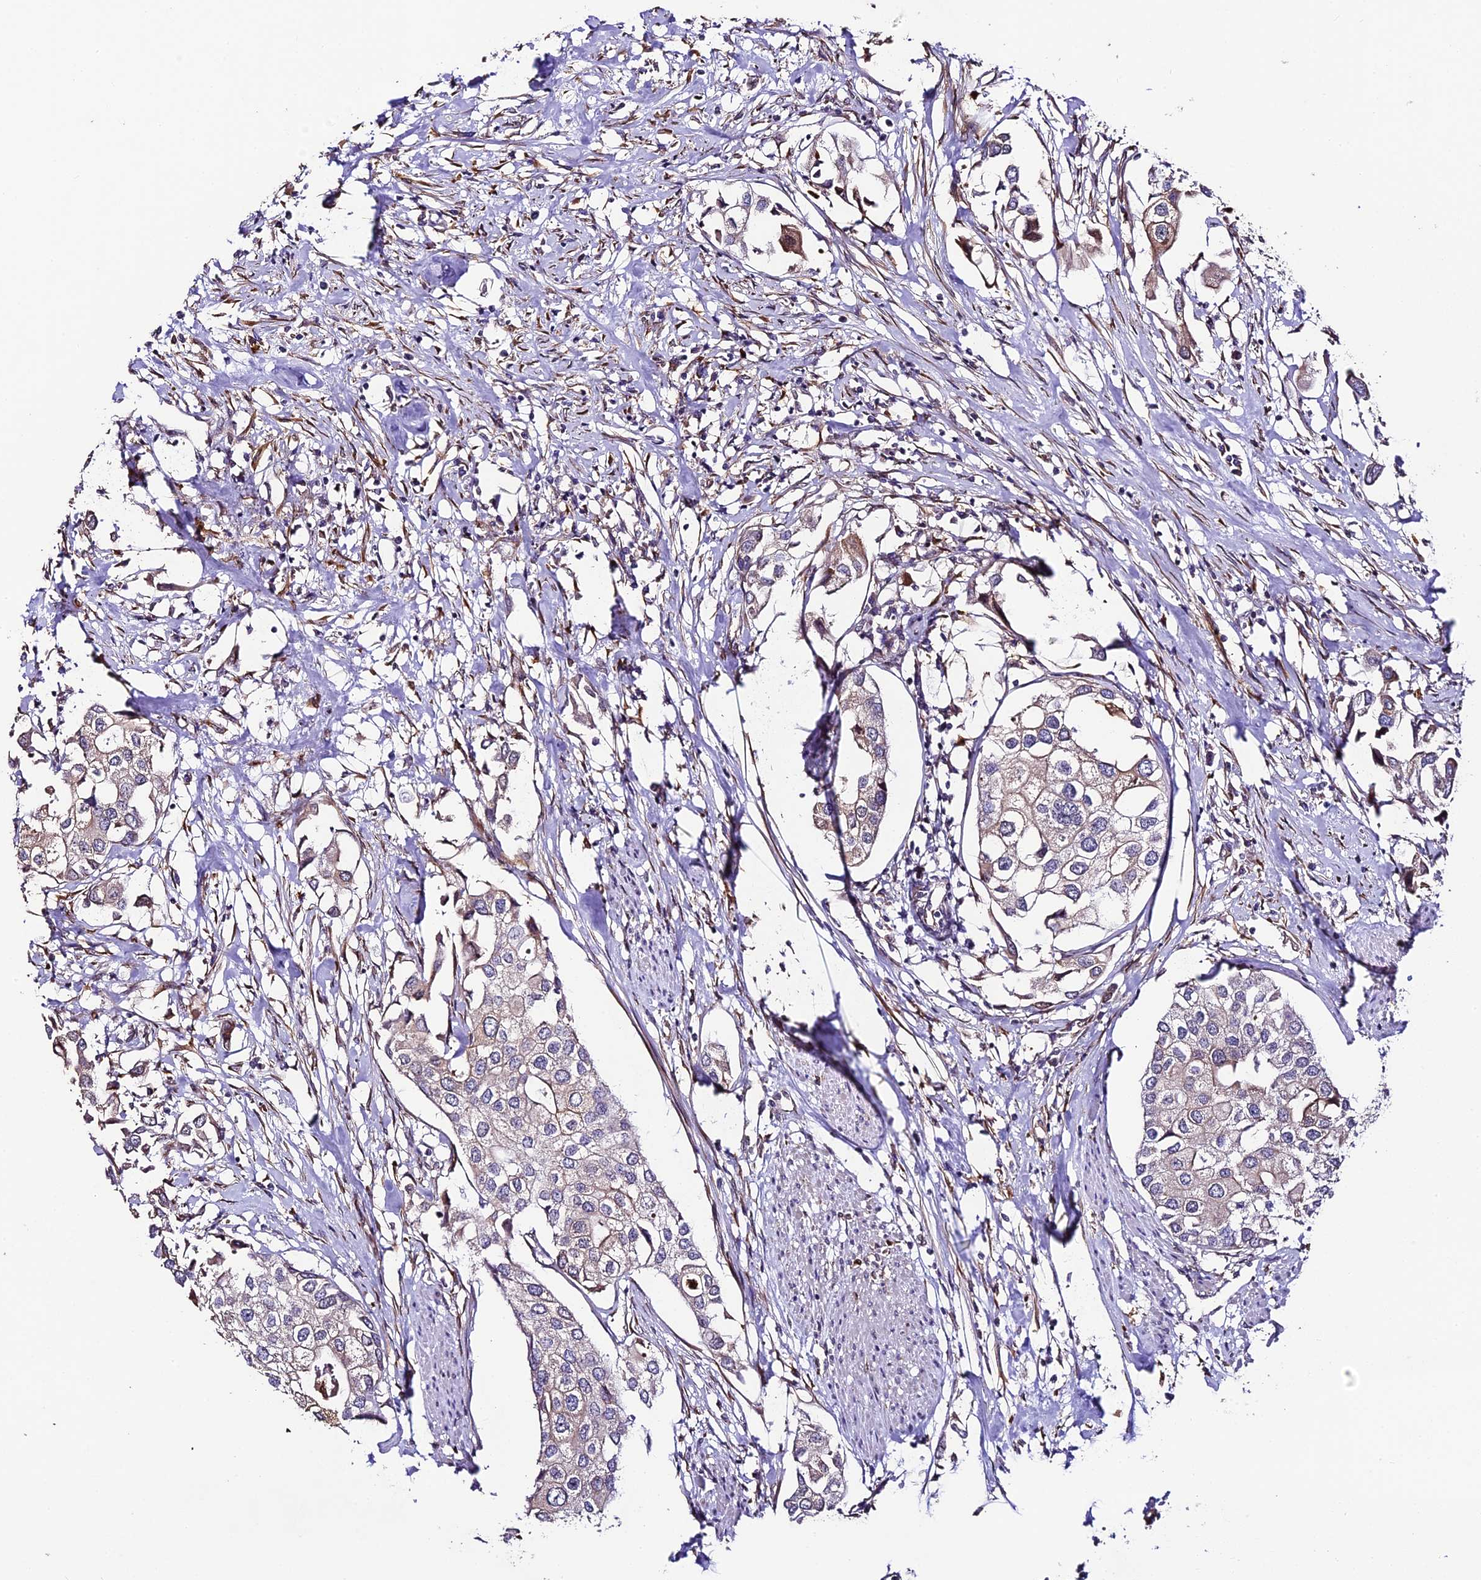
{"staining": {"intensity": "weak", "quantity": "<25%", "location": "cytoplasmic/membranous"}, "tissue": "urothelial cancer", "cell_type": "Tumor cells", "image_type": "cancer", "snomed": [{"axis": "morphology", "description": "Urothelial carcinoma, High grade"}, {"axis": "topography", "description": "Urinary bladder"}], "caption": "A high-resolution micrograph shows immunohistochemistry (IHC) staining of high-grade urothelial carcinoma, which displays no significant expression in tumor cells.", "gene": "TRIM22", "patient": {"sex": "male", "age": 64}}